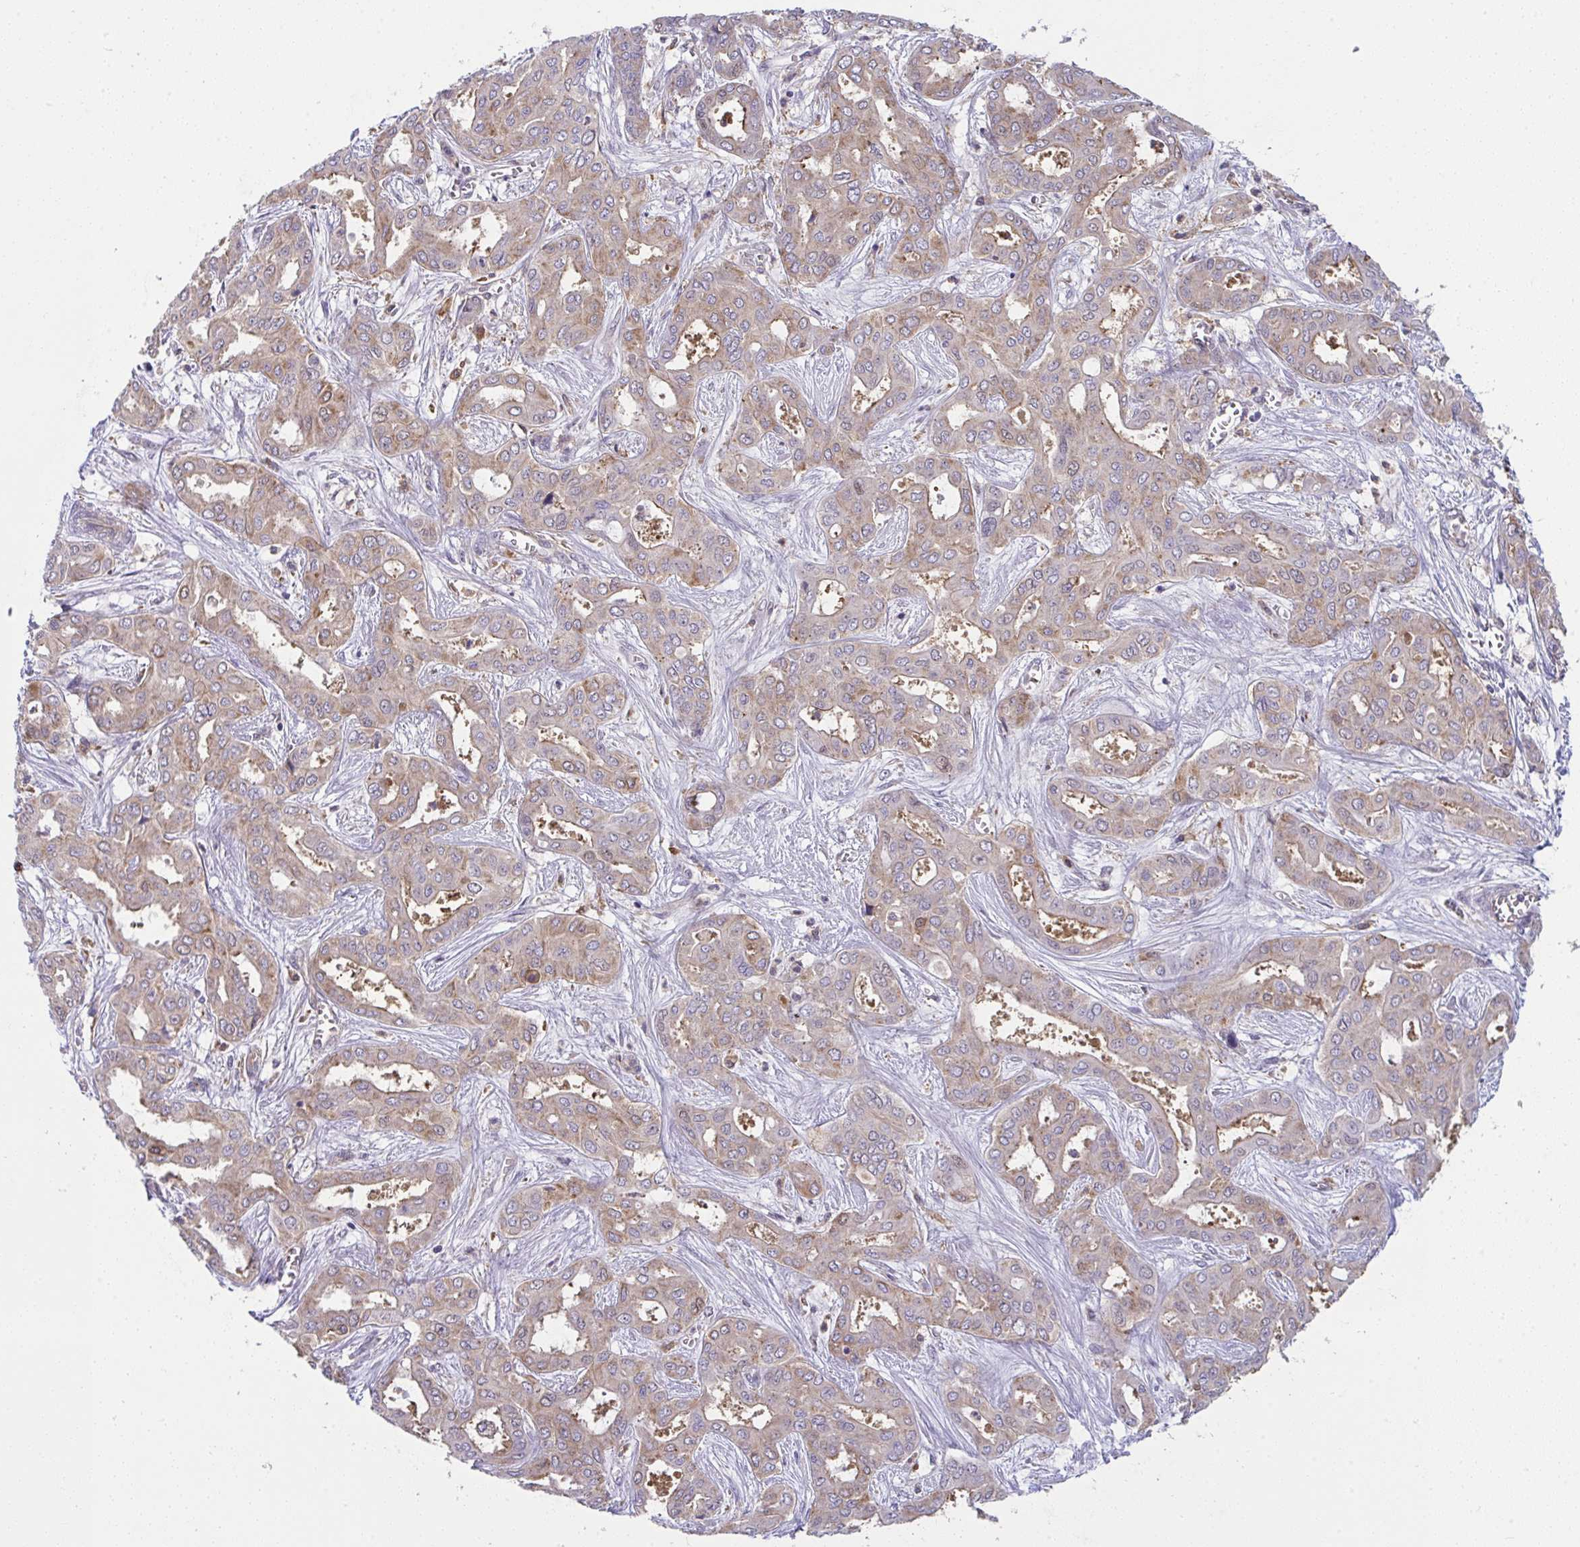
{"staining": {"intensity": "weak", "quantity": ">75%", "location": "cytoplasmic/membranous"}, "tissue": "liver cancer", "cell_type": "Tumor cells", "image_type": "cancer", "snomed": [{"axis": "morphology", "description": "Cholangiocarcinoma"}, {"axis": "topography", "description": "Liver"}], "caption": "DAB (3,3'-diaminobenzidine) immunohistochemical staining of cholangiocarcinoma (liver) displays weak cytoplasmic/membranous protein staining in about >75% of tumor cells.", "gene": "ALDH16A1", "patient": {"sex": "female", "age": 64}}